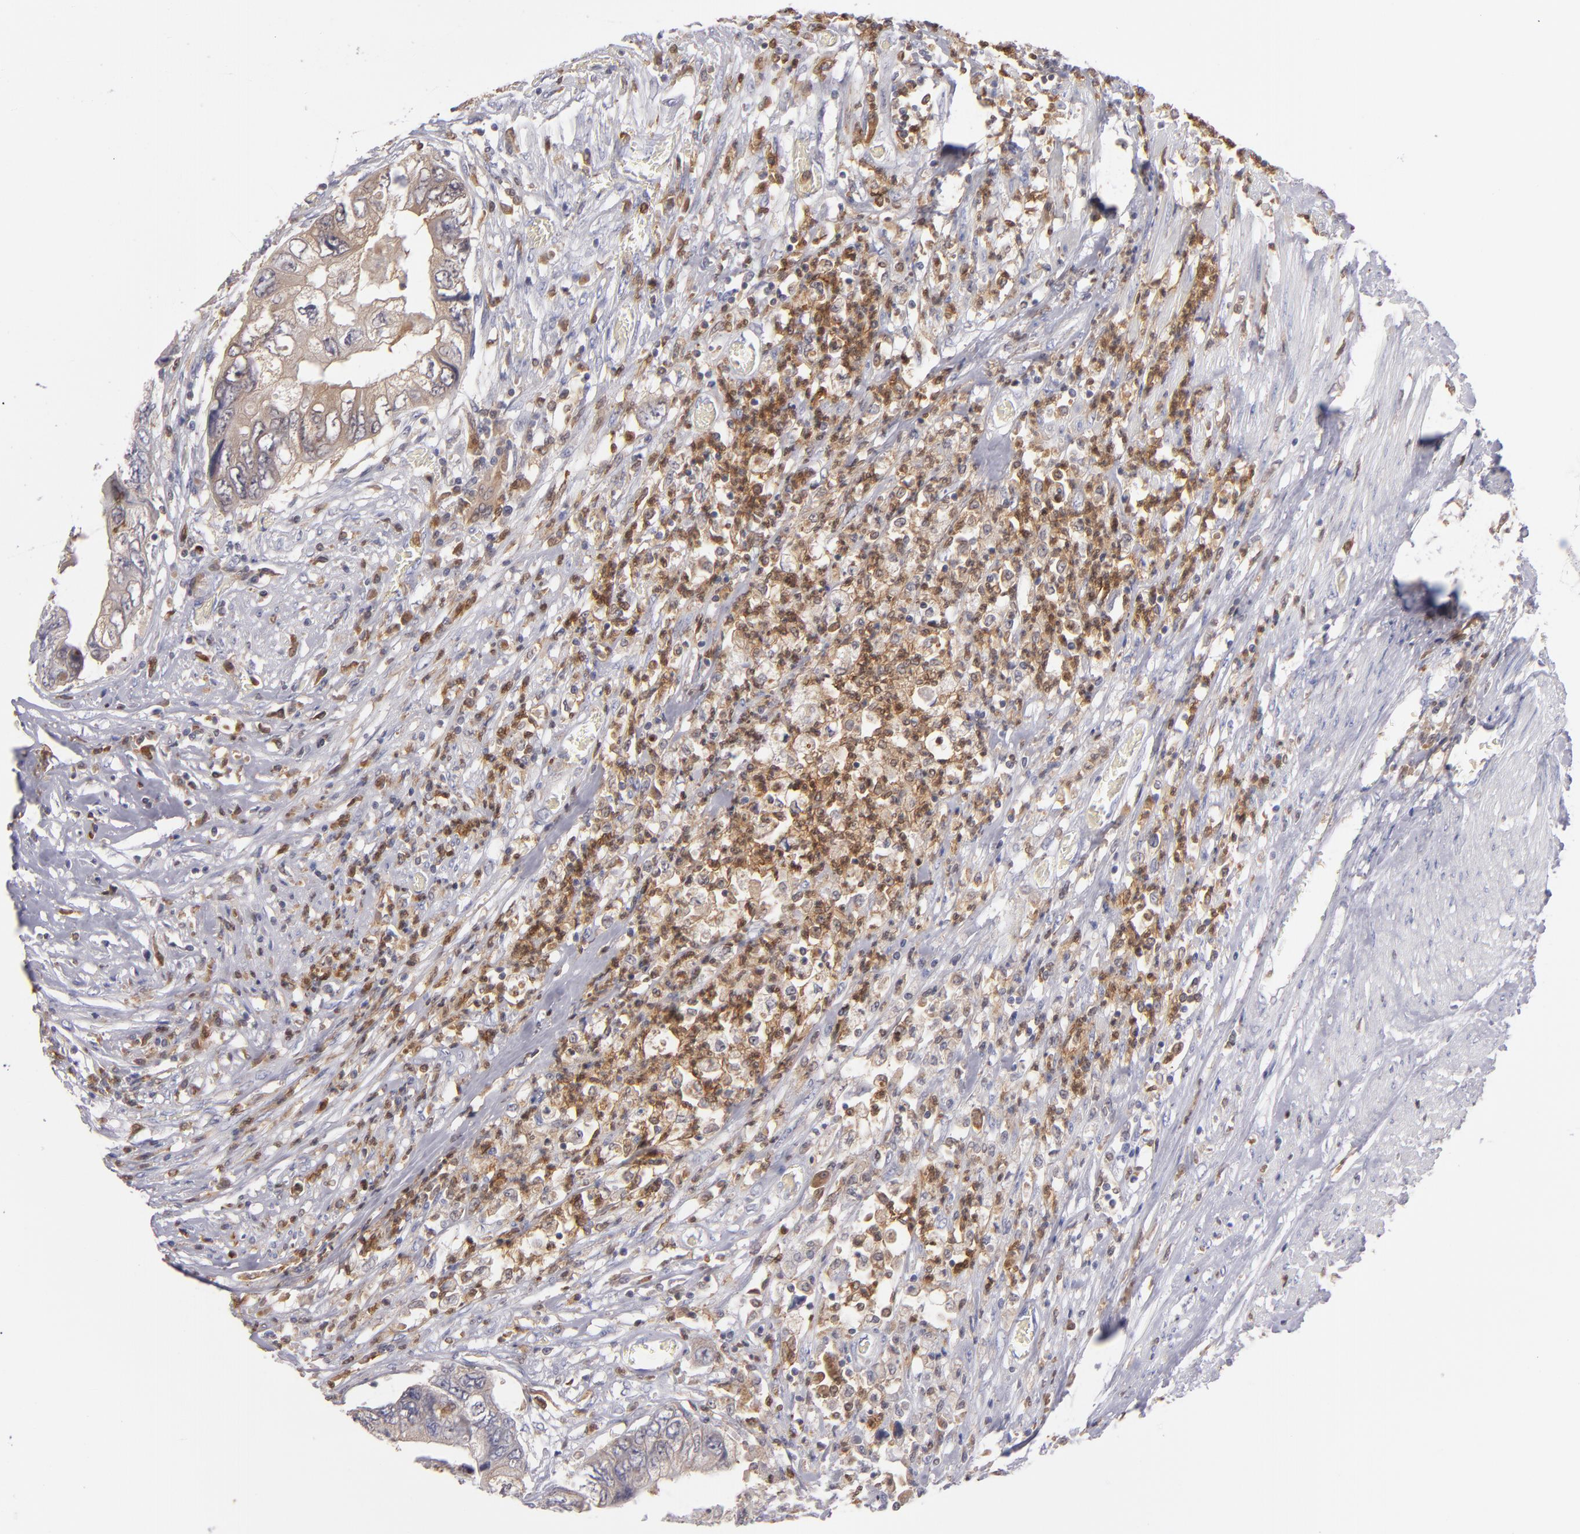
{"staining": {"intensity": "moderate", "quantity": ">75%", "location": "cytoplasmic/membranous"}, "tissue": "colorectal cancer", "cell_type": "Tumor cells", "image_type": "cancer", "snomed": [{"axis": "morphology", "description": "Adenocarcinoma, NOS"}, {"axis": "topography", "description": "Rectum"}], "caption": "Moderate cytoplasmic/membranous protein expression is seen in approximately >75% of tumor cells in colorectal cancer (adenocarcinoma). The protein of interest is shown in brown color, while the nuclei are stained blue.", "gene": "PRKCD", "patient": {"sex": "female", "age": 82}}